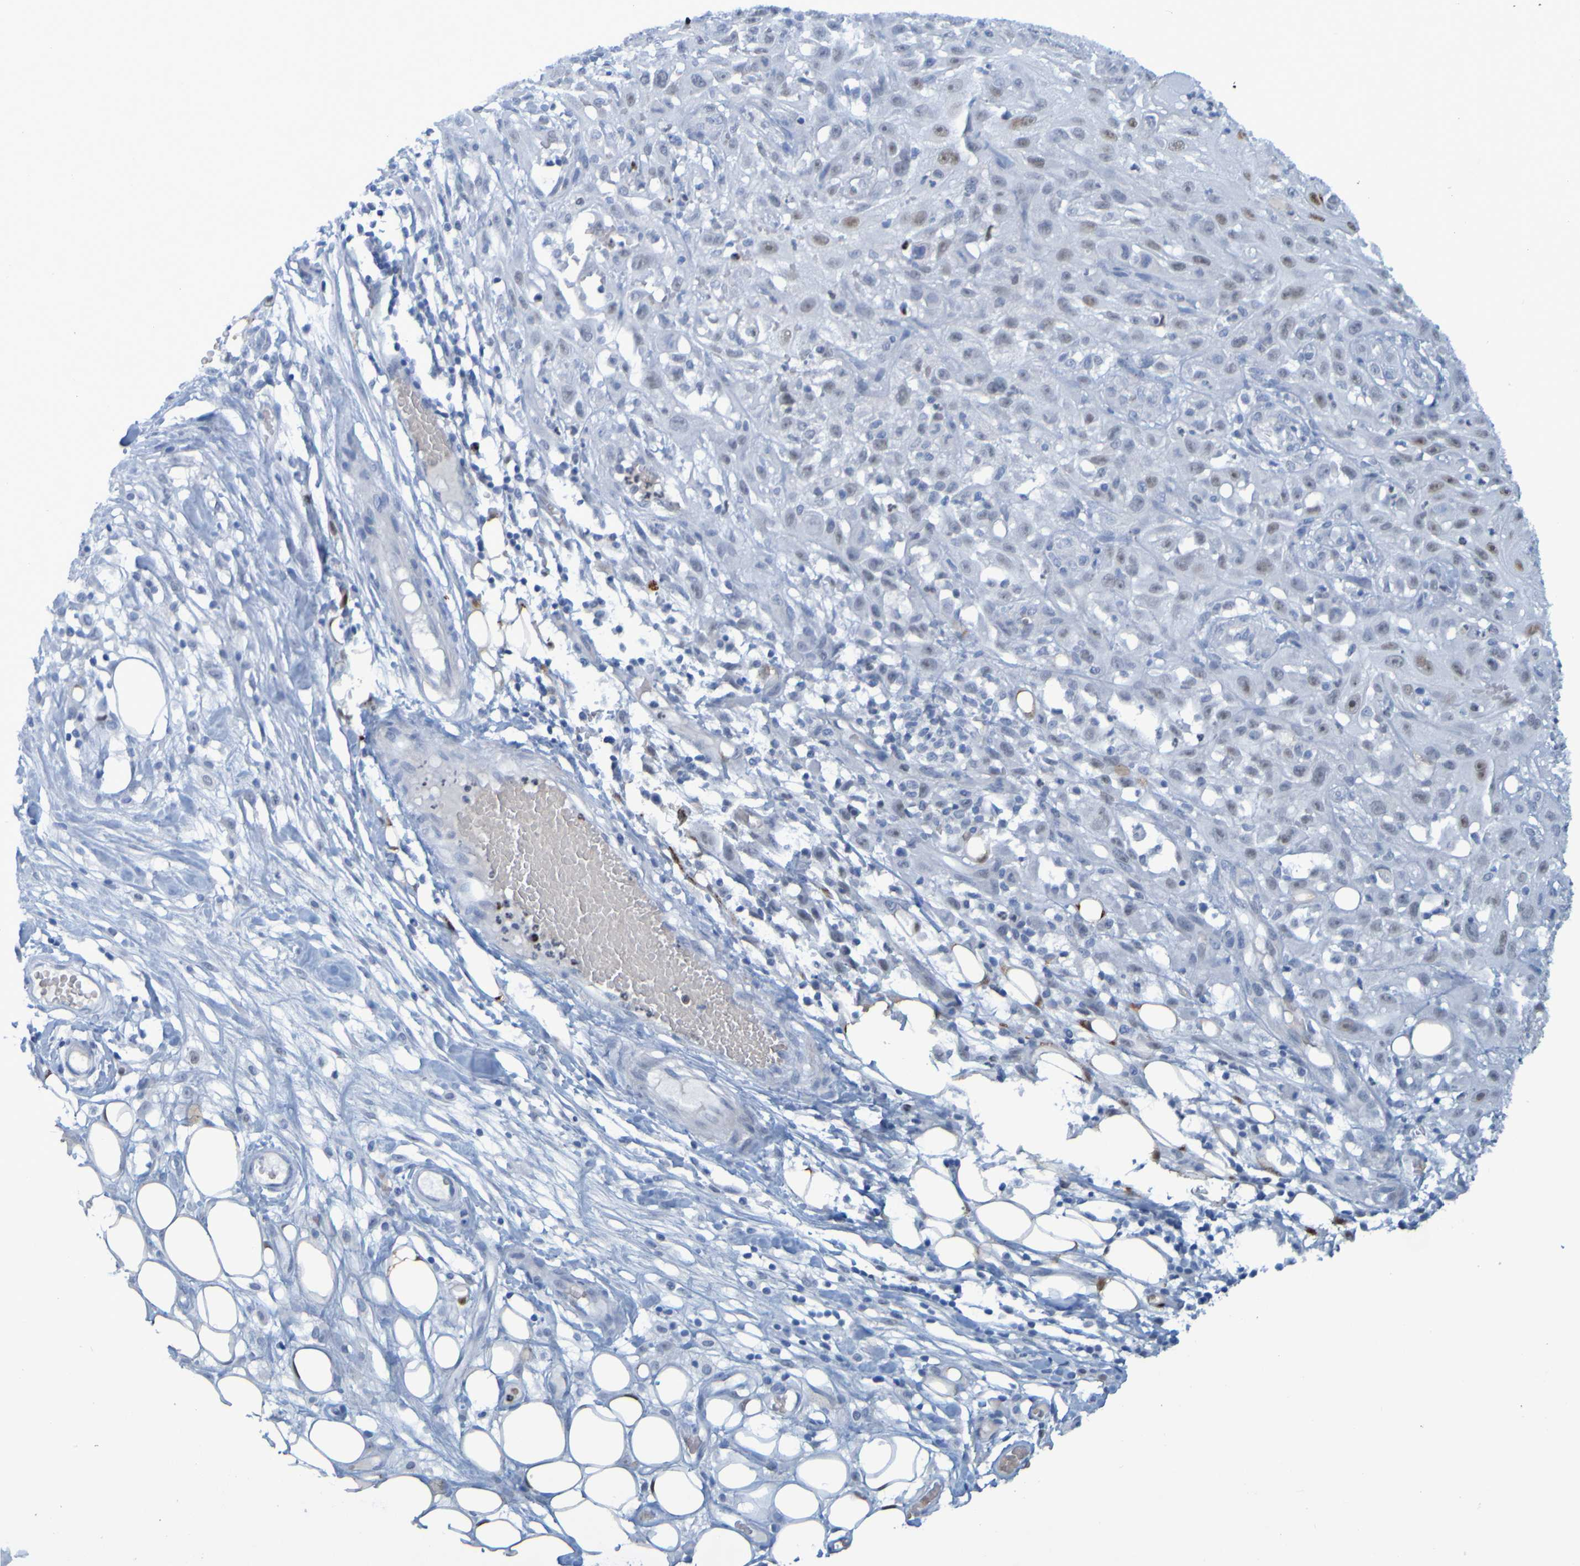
{"staining": {"intensity": "negative", "quantity": "none", "location": "none"}, "tissue": "skin cancer", "cell_type": "Tumor cells", "image_type": "cancer", "snomed": [{"axis": "morphology", "description": "Squamous cell carcinoma, NOS"}, {"axis": "topography", "description": "Skin"}], "caption": "This is a histopathology image of immunohistochemistry (IHC) staining of skin cancer, which shows no expression in tumor cells.", "gene": "USP36", "patient": {"sex": "male", "age": 75}}